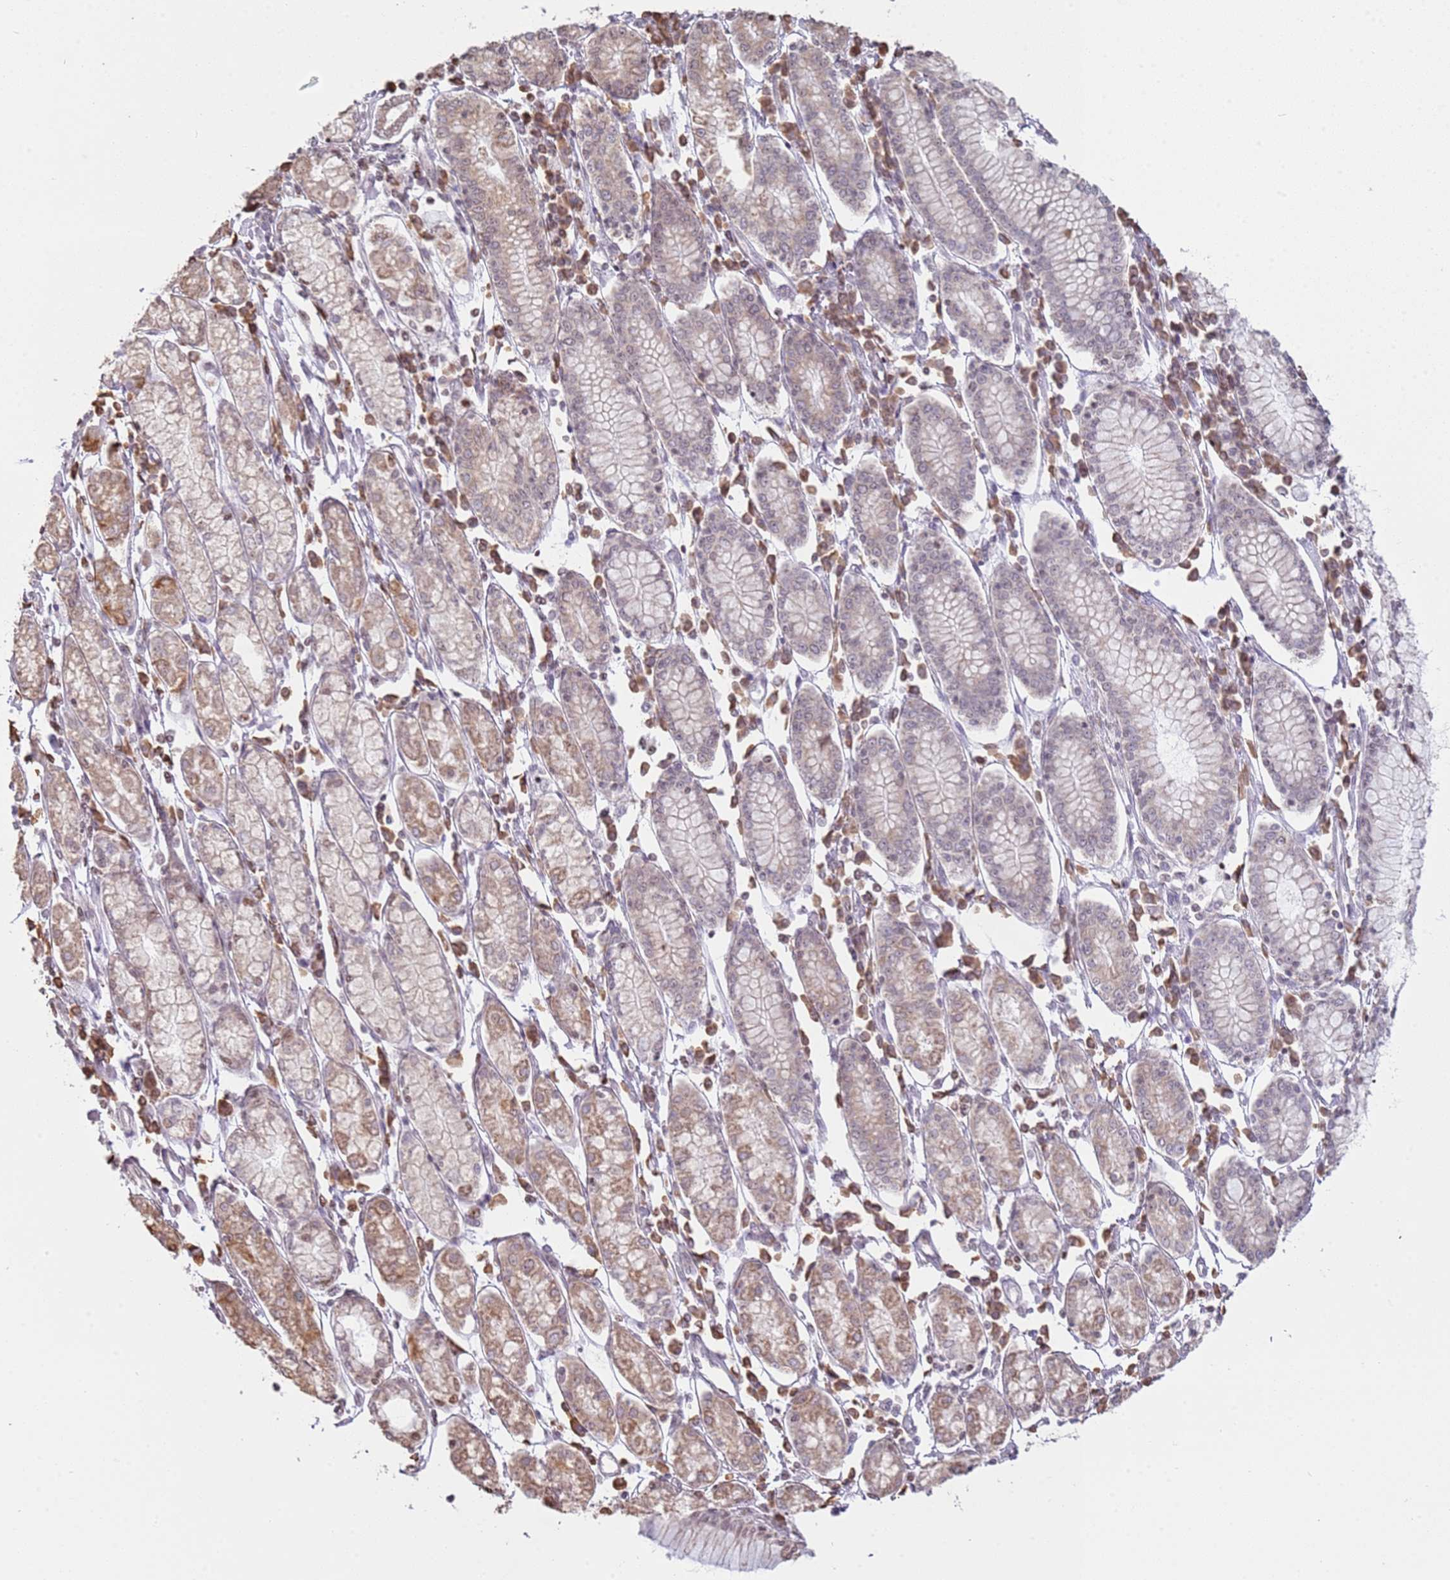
{"staining": {"intensity": "weak", "quantity": "<25%", "location": "cytoplasmic/membranous"}, "tissue": "stomach cancer", "cell_type": "Tumor cells", "image_type": "cancer", "snomed": [{"axis": "morphology", "description": "Adenocarcinoma, NOS"}, {"axis": "topography", "description": "Stomach"}], "caption": "Adenocarcinoma (stomach) was stained to show a protein in brown. There is no significant expression in tumor cells. (Immunohistochemistry, brightfield microscopy, high magnification).", "gene": "SCAF1", "patient": {"sex": "female", "age": 59}}